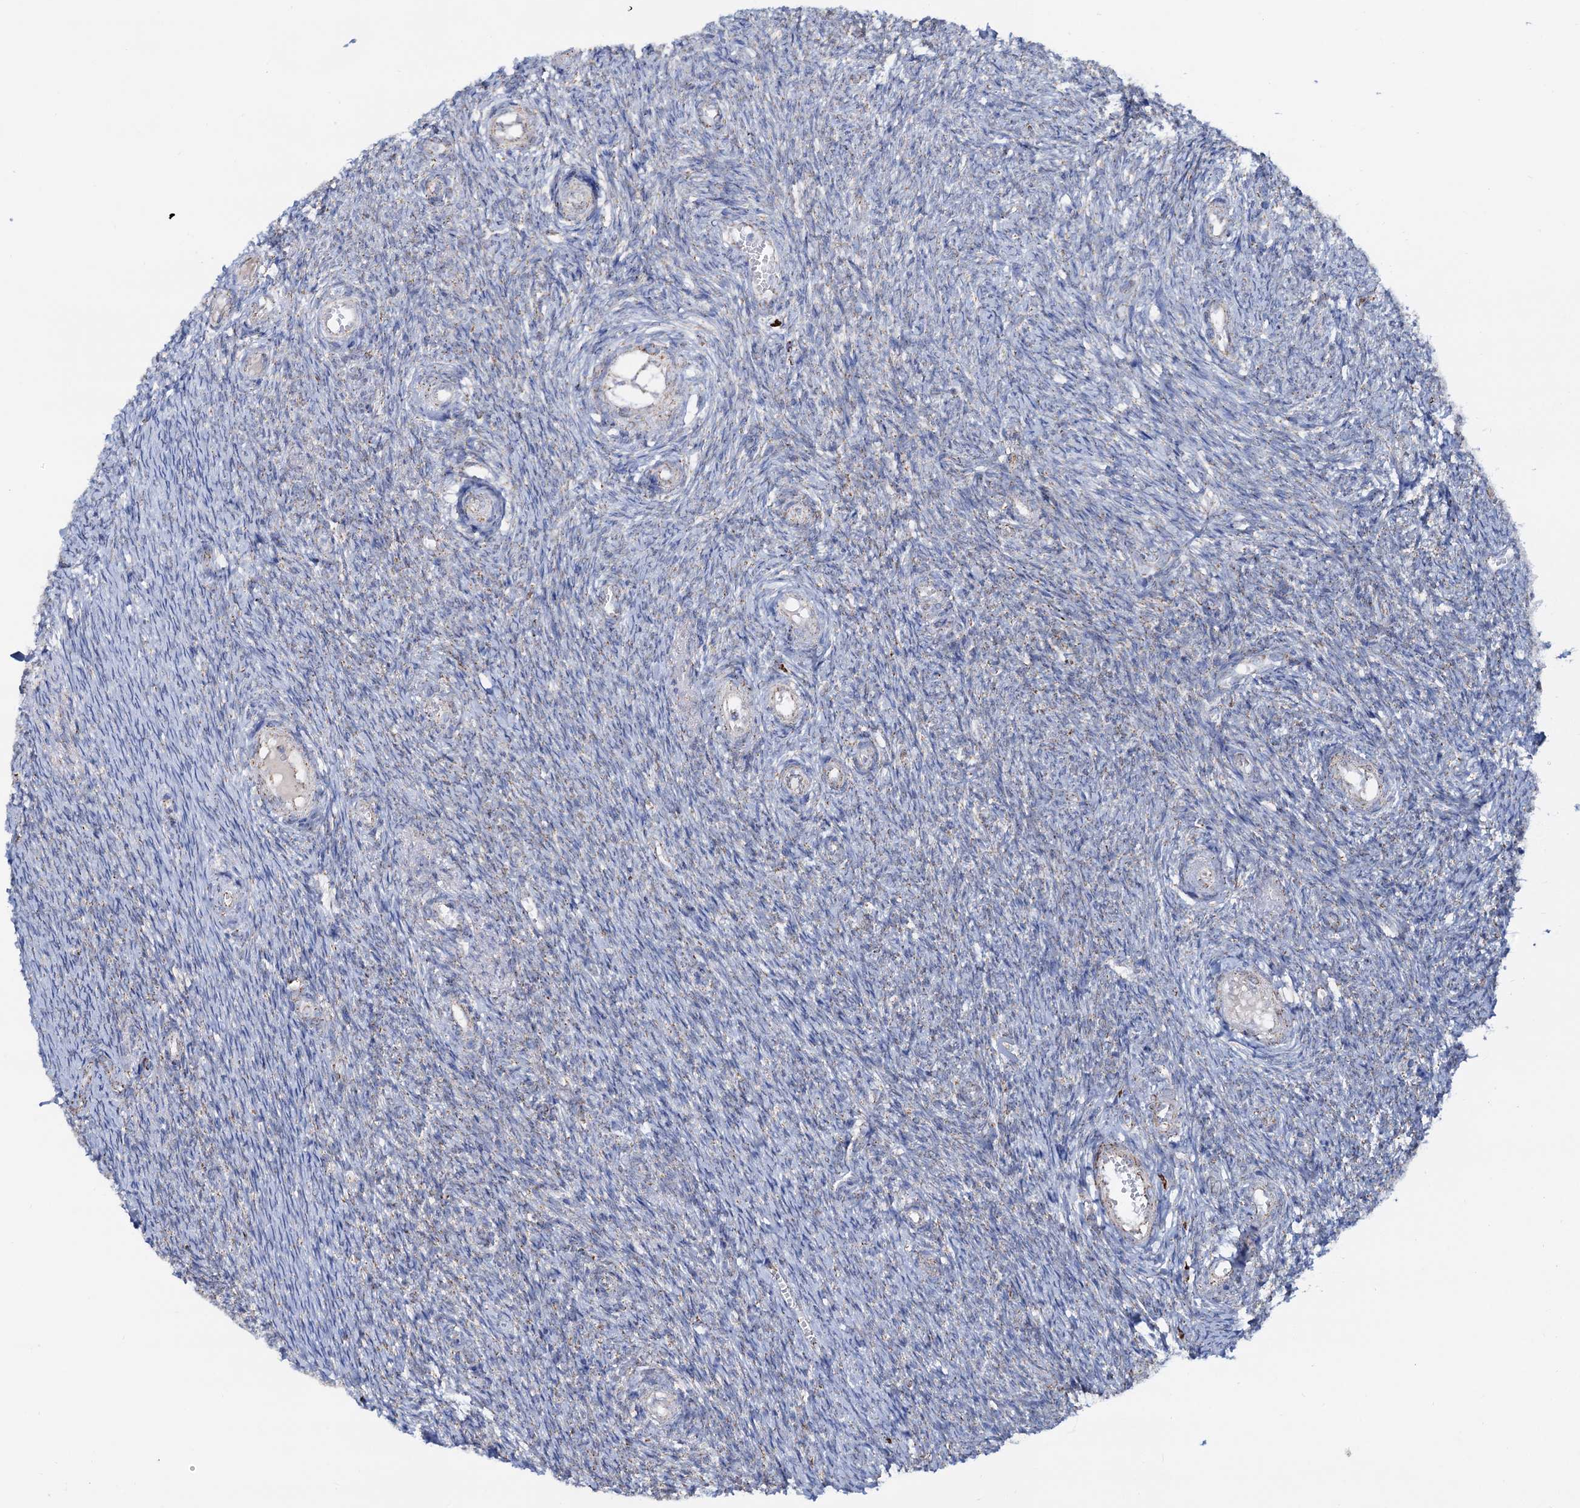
{"staining": {"intensity": "negative", "quantity": "none", "location": "none"}, "tissue": "ovary", "cell_type": "Ovarian stroma cells", "image_type": "normal", "snomed": [{"axis": "morphology", "description": "Normal tissue, NOS"}, {"axis": "topography", "description": "Ovary"}], "caption": "High power microscopy photomicrograph of an IHC image of unremarkable ovary, revealing no significant expression in ovarian stroma cells. (DAB immunohistochemistry with hematoxylin counter stain).", "gene": "C2CD3", "patient": {"sex": "female", "age": 44}}